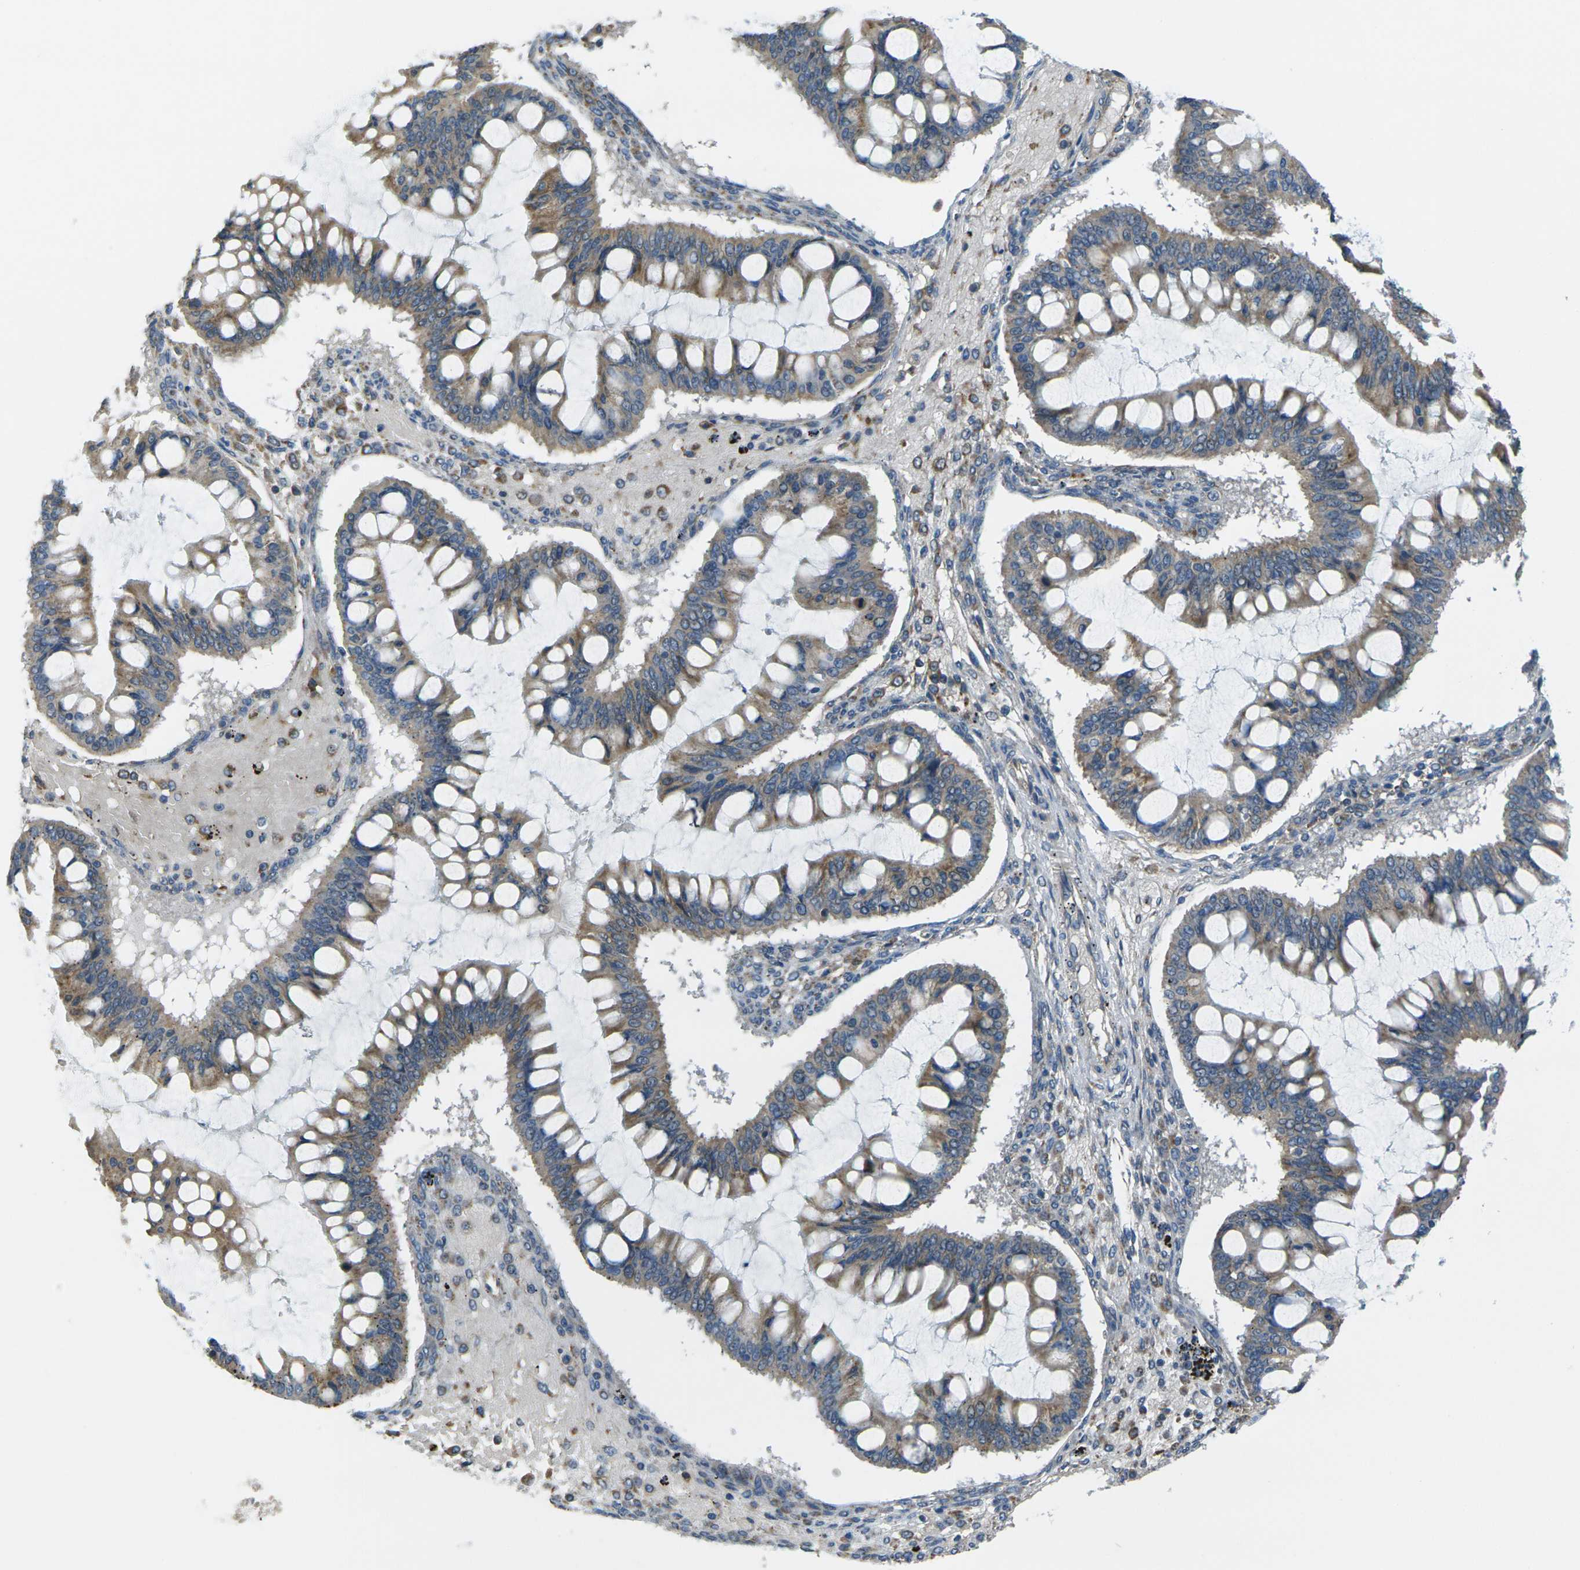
{"staining": {"intensity": "moderate", "quantity": ">75%", "location": "cytoplasmic/membranous"}, "tissue": "ovarian cancer", "cell_type": "Tumor cells", "image_type": "cancer", "snomed": [{"axis": "morphology", "description": "Cystadenocarcinoma, mucinous, NOS"}, {"axis": "topography", "description": "Ovary"}], "caption": "Immunohistochemistry (IHC) image of neoplastic tissue: mucinous cystadenocarcinoma (ovarian) stained using immunohistochemistry shows medium levels of moderate protein expression localized specifically in the cytoplasmic/membranous of tumor cells, appearing as a cytoplasmic/membranous brown color.", "gene": "TMEM120B", "patient": {"sex": "female", "age": 73}}